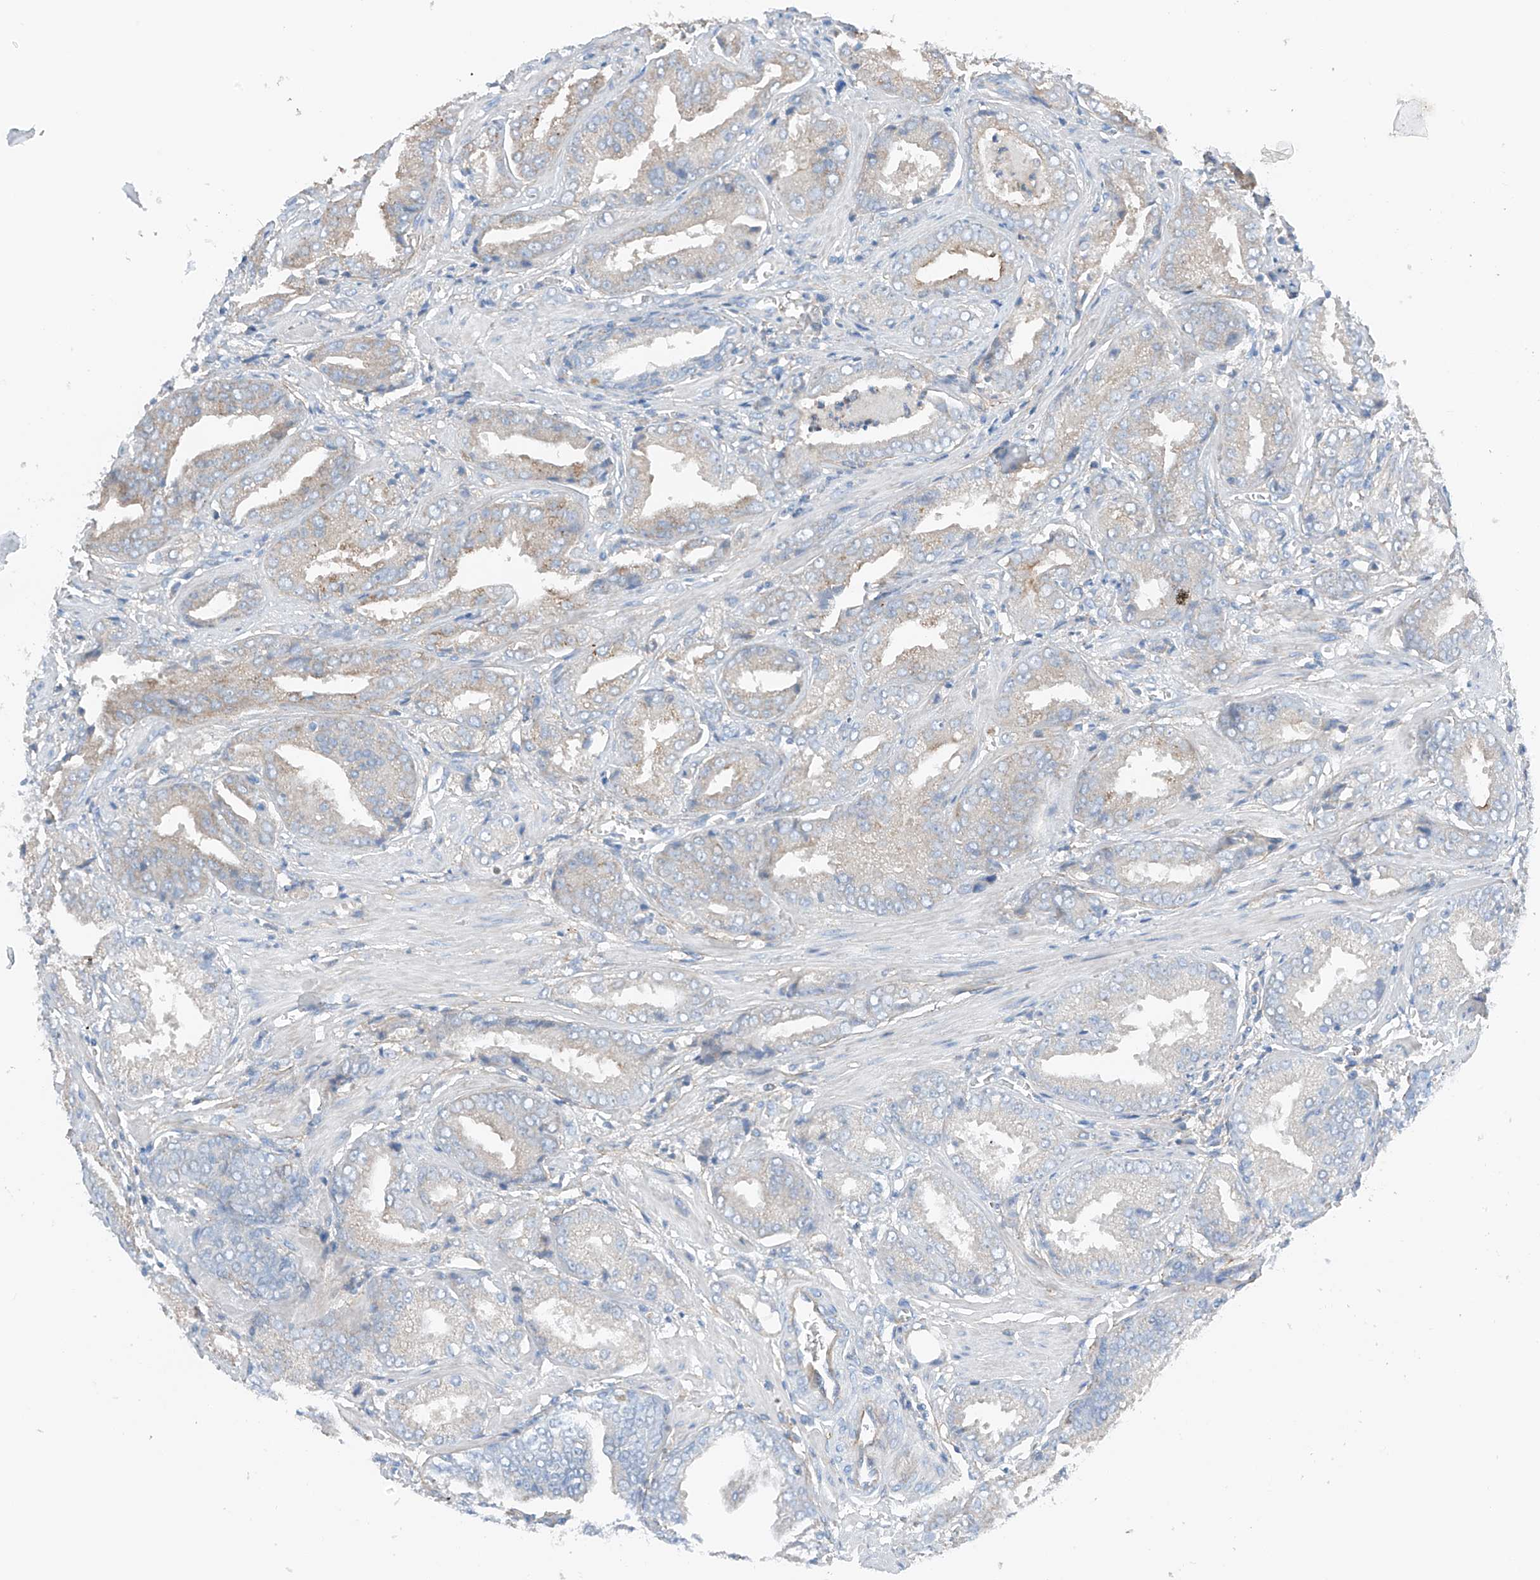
{"staining": {"intensity": "negative", "quantity": "none", "location": "none"}, "tissue": "prostate cancer", "cell_type": "Tumor cells", "image_type": "cancer", "snomed": [{"axis": "morphology", "description": "Adenocarcinoma, Low grade"}, {"axis": "topography", "description": "Prostate"}], "caption": "High magnification brightfield microscopy of prostate adenocarcinoma (low-grade) stained with DAB (brown) and counterstained with hematoxylin (blue): tumor cells show no significant positivity. (Immunohistochemistry (ihc), brightfield microscopy, high magnification).", "gene": "NALCN", "patient": {"sex": "male", "age": 67}}